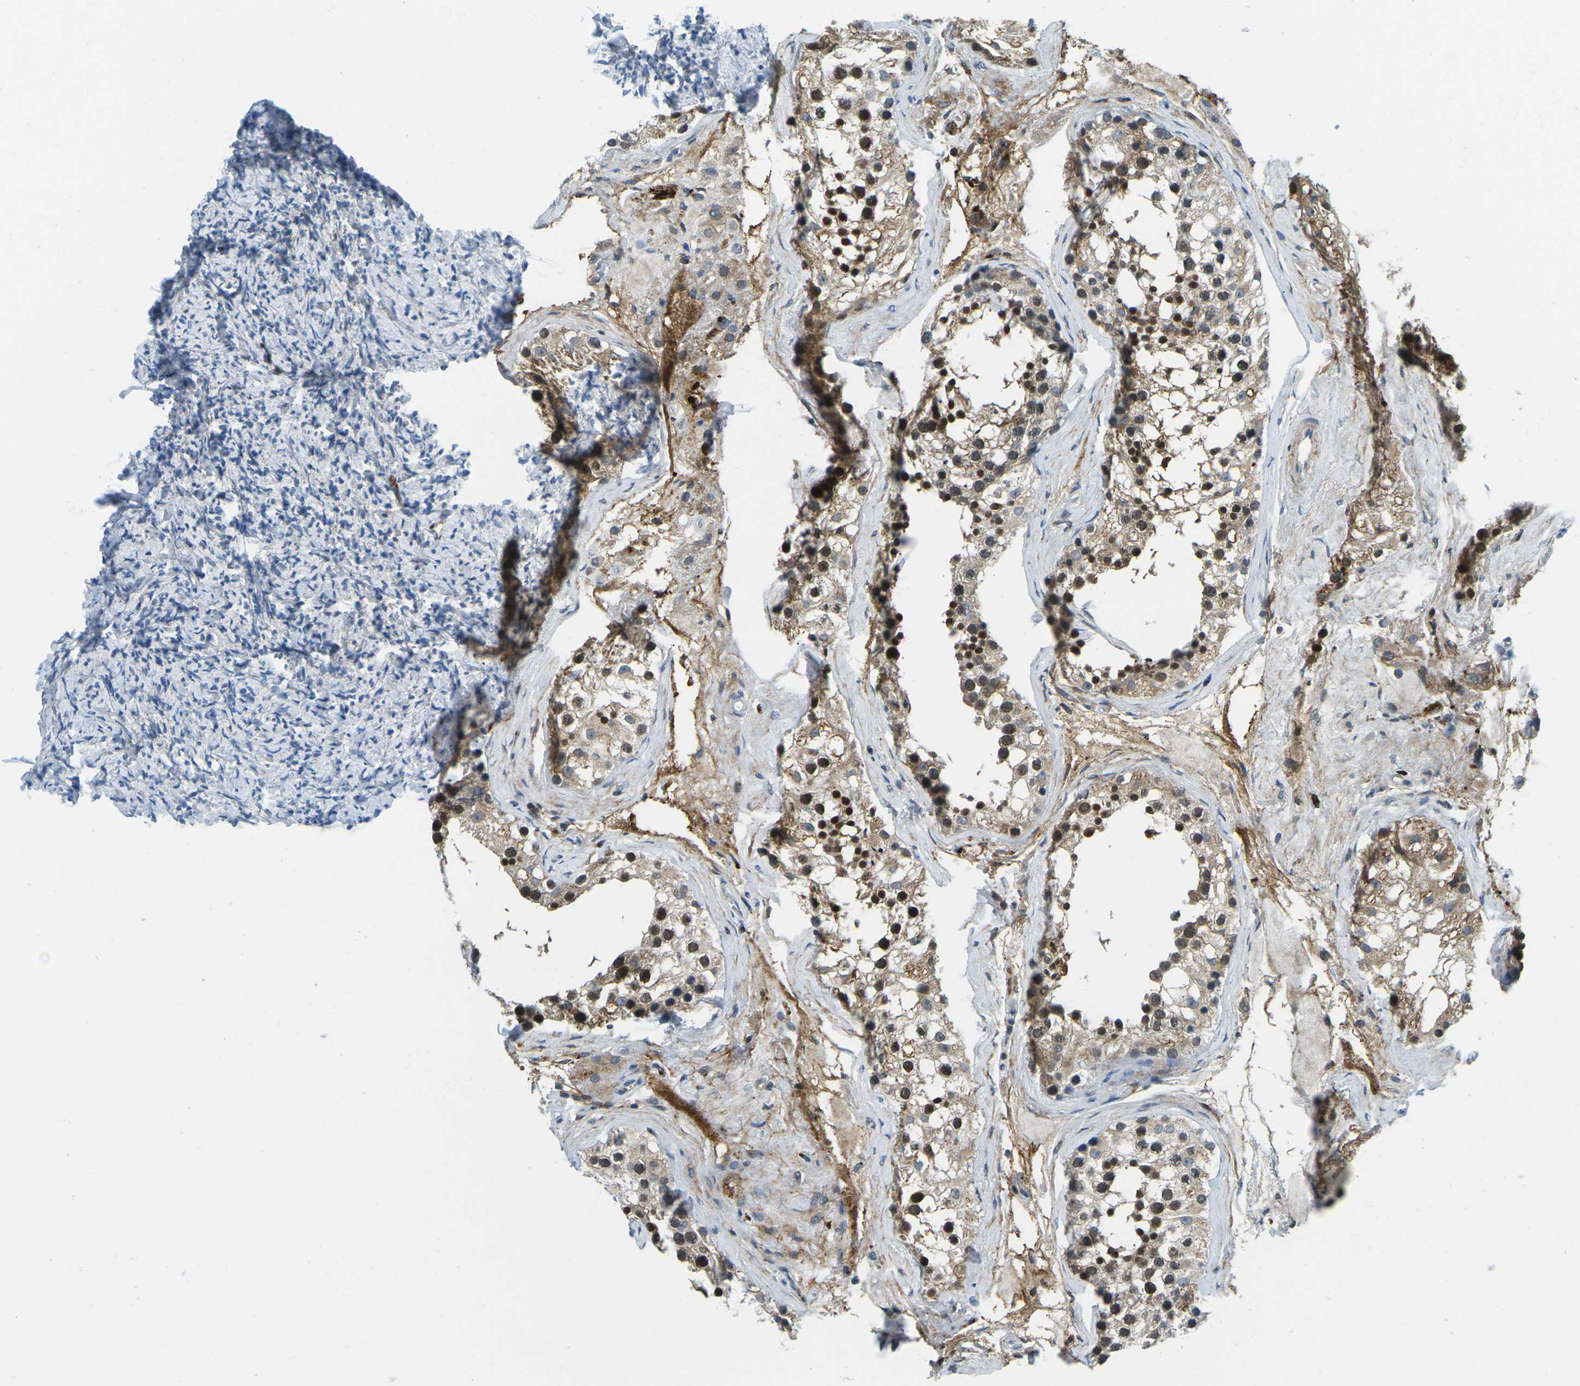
{"staining": {"intensity": "moderate", "quantity": "25%-75%", "location": "cytoplasmic/membranous,nuclear"}, "tissue": "testis", "cell_type": "Cells in seminiferous ducts", "image_type": "normal", "snomed": [{"axis": "morphology", "description": "Normal tissue, NOS"}, {"axis": "morphology", "description": "Seminoma, NOS"}, {"axis": "topography", "description": "Testis"}], "caption": "Human testis stained for a protein (brown) displays moderate cytoplasmic/membranous,nuclear positive staining in approximately 25%-75% of cells in seminiferous ducts.", "gene": "CFB", "patient": {"sex": "male", "age": 71}}